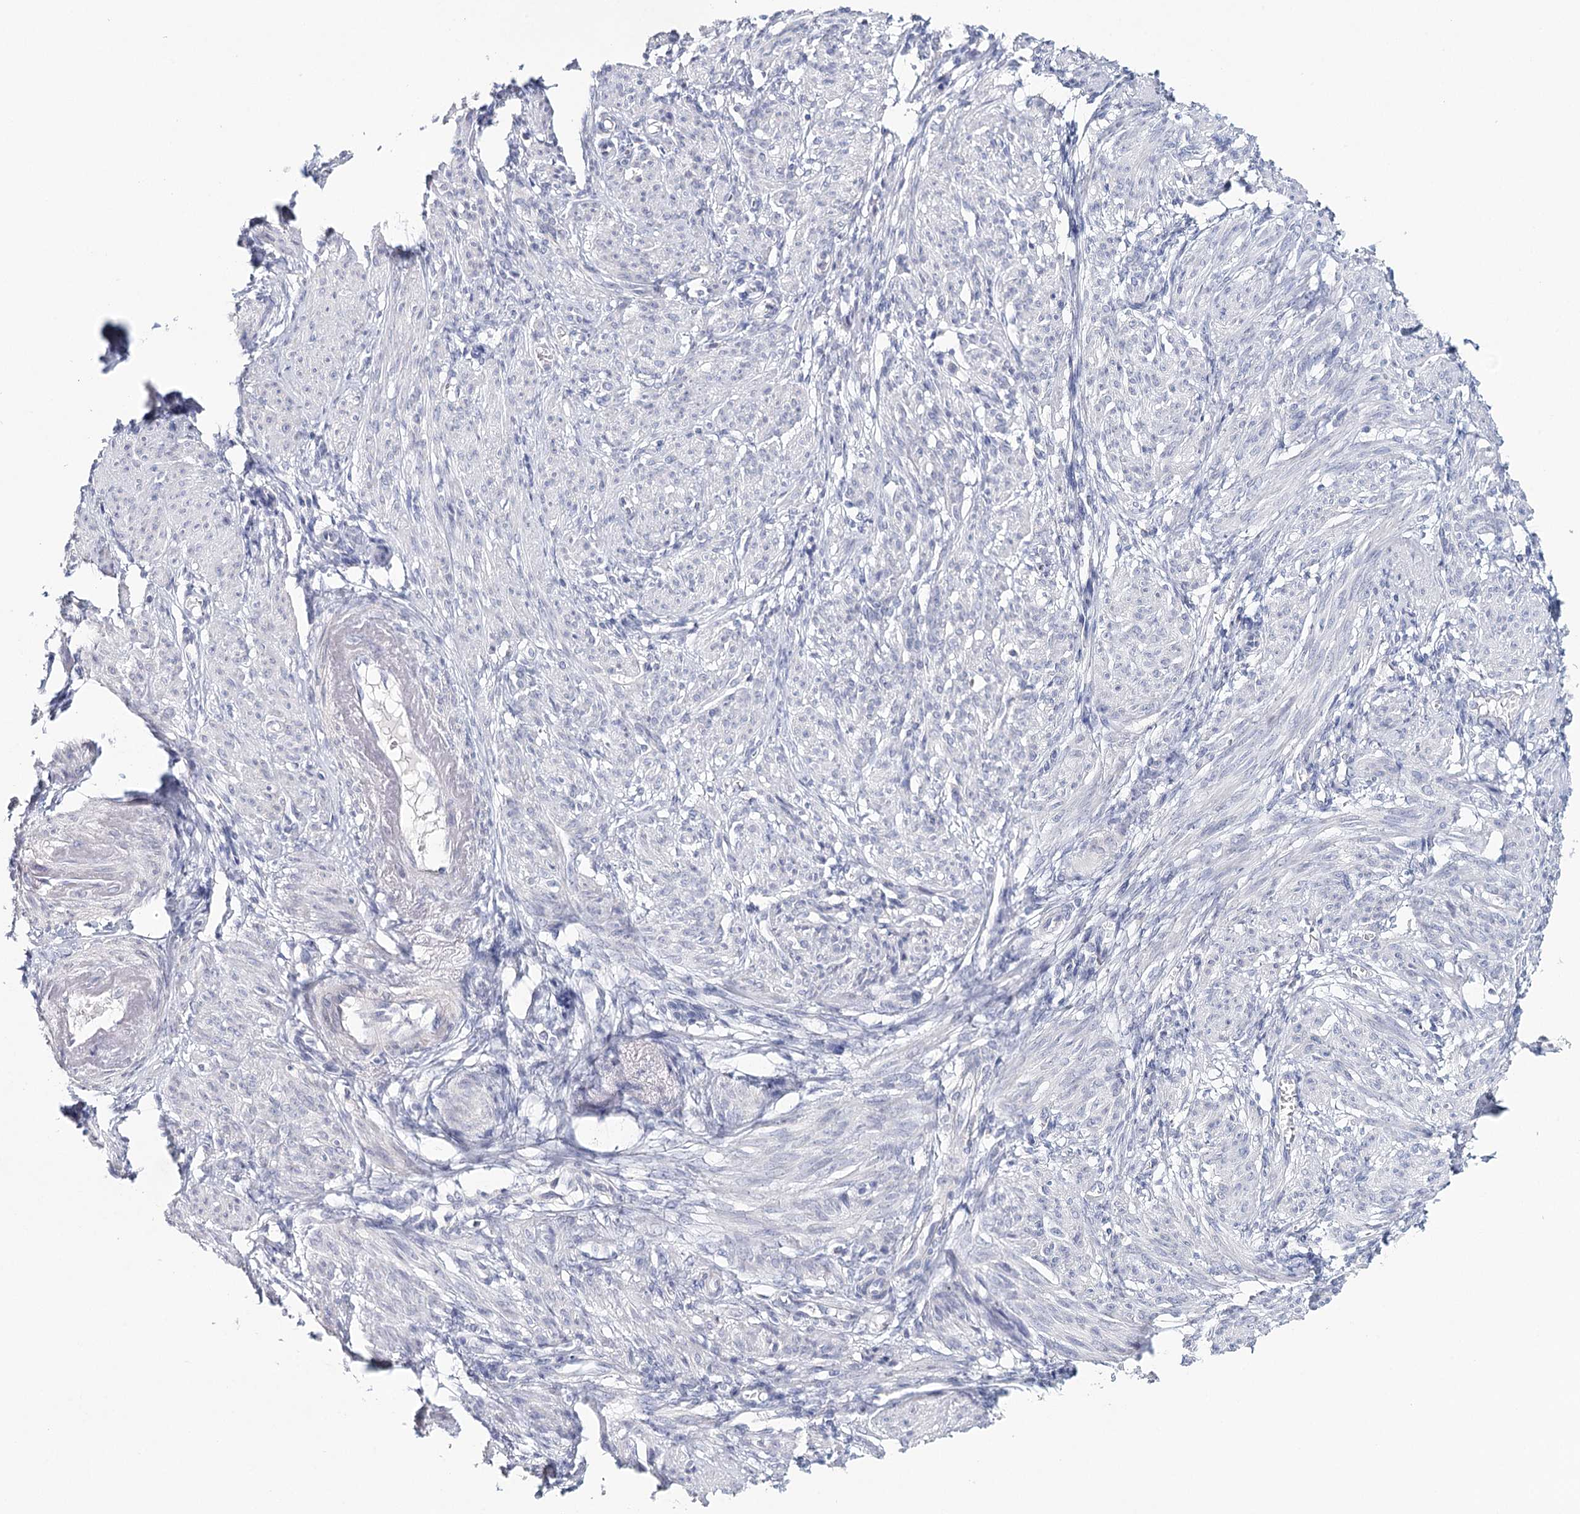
{"staining": {"intensity": "negative", "quantity": "none", "location": "none"}, "tissue": "smooth muscle", "cell_type": "Smooth muscle cells", "image_type": "normal", "snomed": [{"axis": "morphology", "description": "Normal tissue, NOS"}, {"axis": "topography", "description": "Smooth muscle"}], "caption": "Immunohistochemical staining of unremarkable smooth muscle demonstrates no significant expression in smooth muscle cells.", "gene": "HSPA4L", "patient": {"sex": "female", "age": 39}}